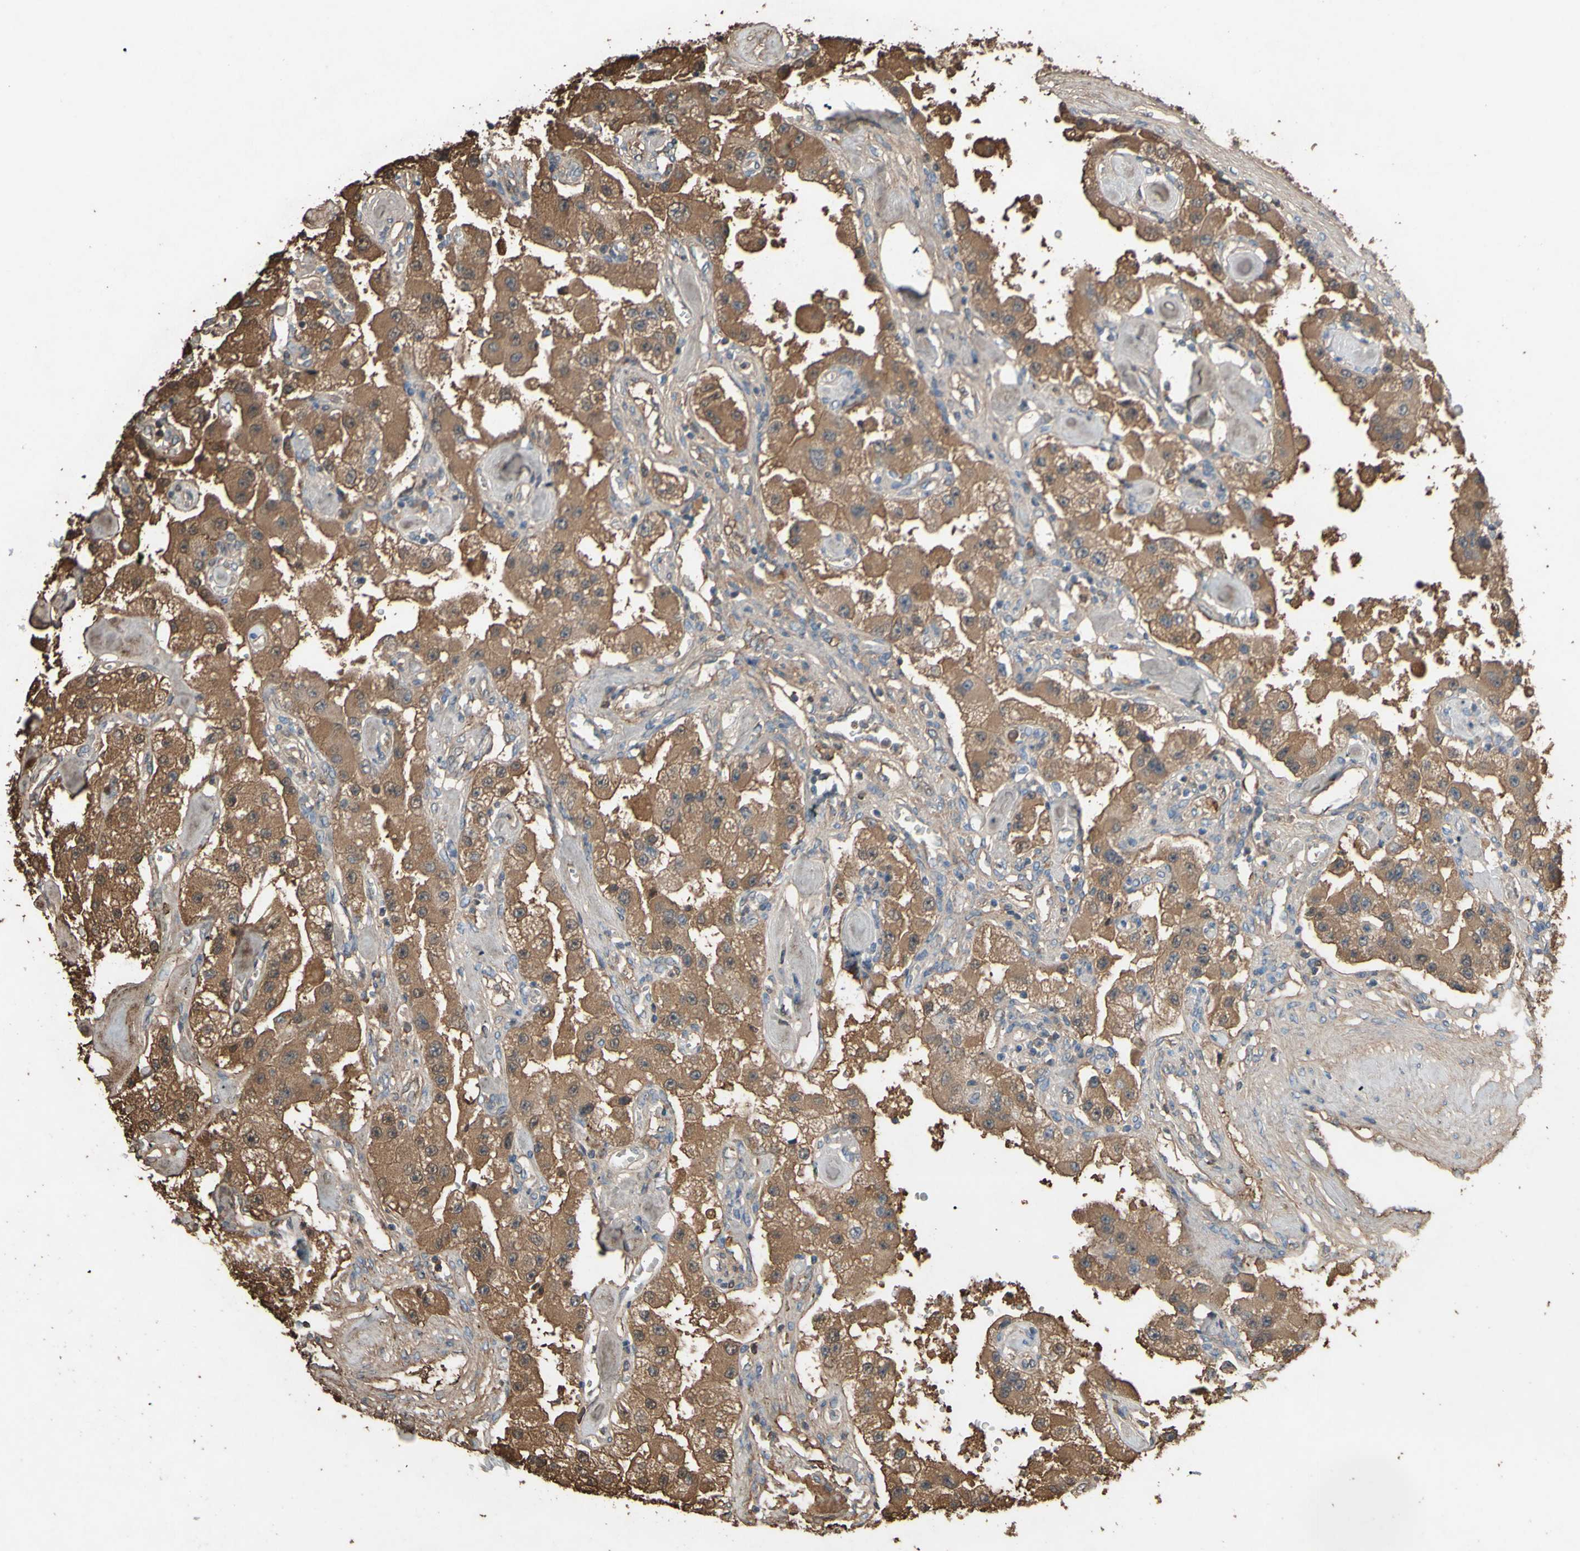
{"staining": {"intensity": "moderate", "quantity": "25%-75%", "location": "cytoplasmic/membranous"}, "tissue": "carcinoid", "cell_type": "Tumor cells", "image_type": "cancer", "snomed": [{"axis": "morphology", "description": "Carcinoid, malignant, NOS"}, {"axis": "topography", "description": "Pancreas"}], "caption": "About 25%-75% of tumor cells in human malignant carcinoid reveal moderate cytoplasmic/membranous protein expression as visualized by brown immunohistochemical staining.", "gene": "PTGDS", "patient": {"sex": "male", "age": 41}}